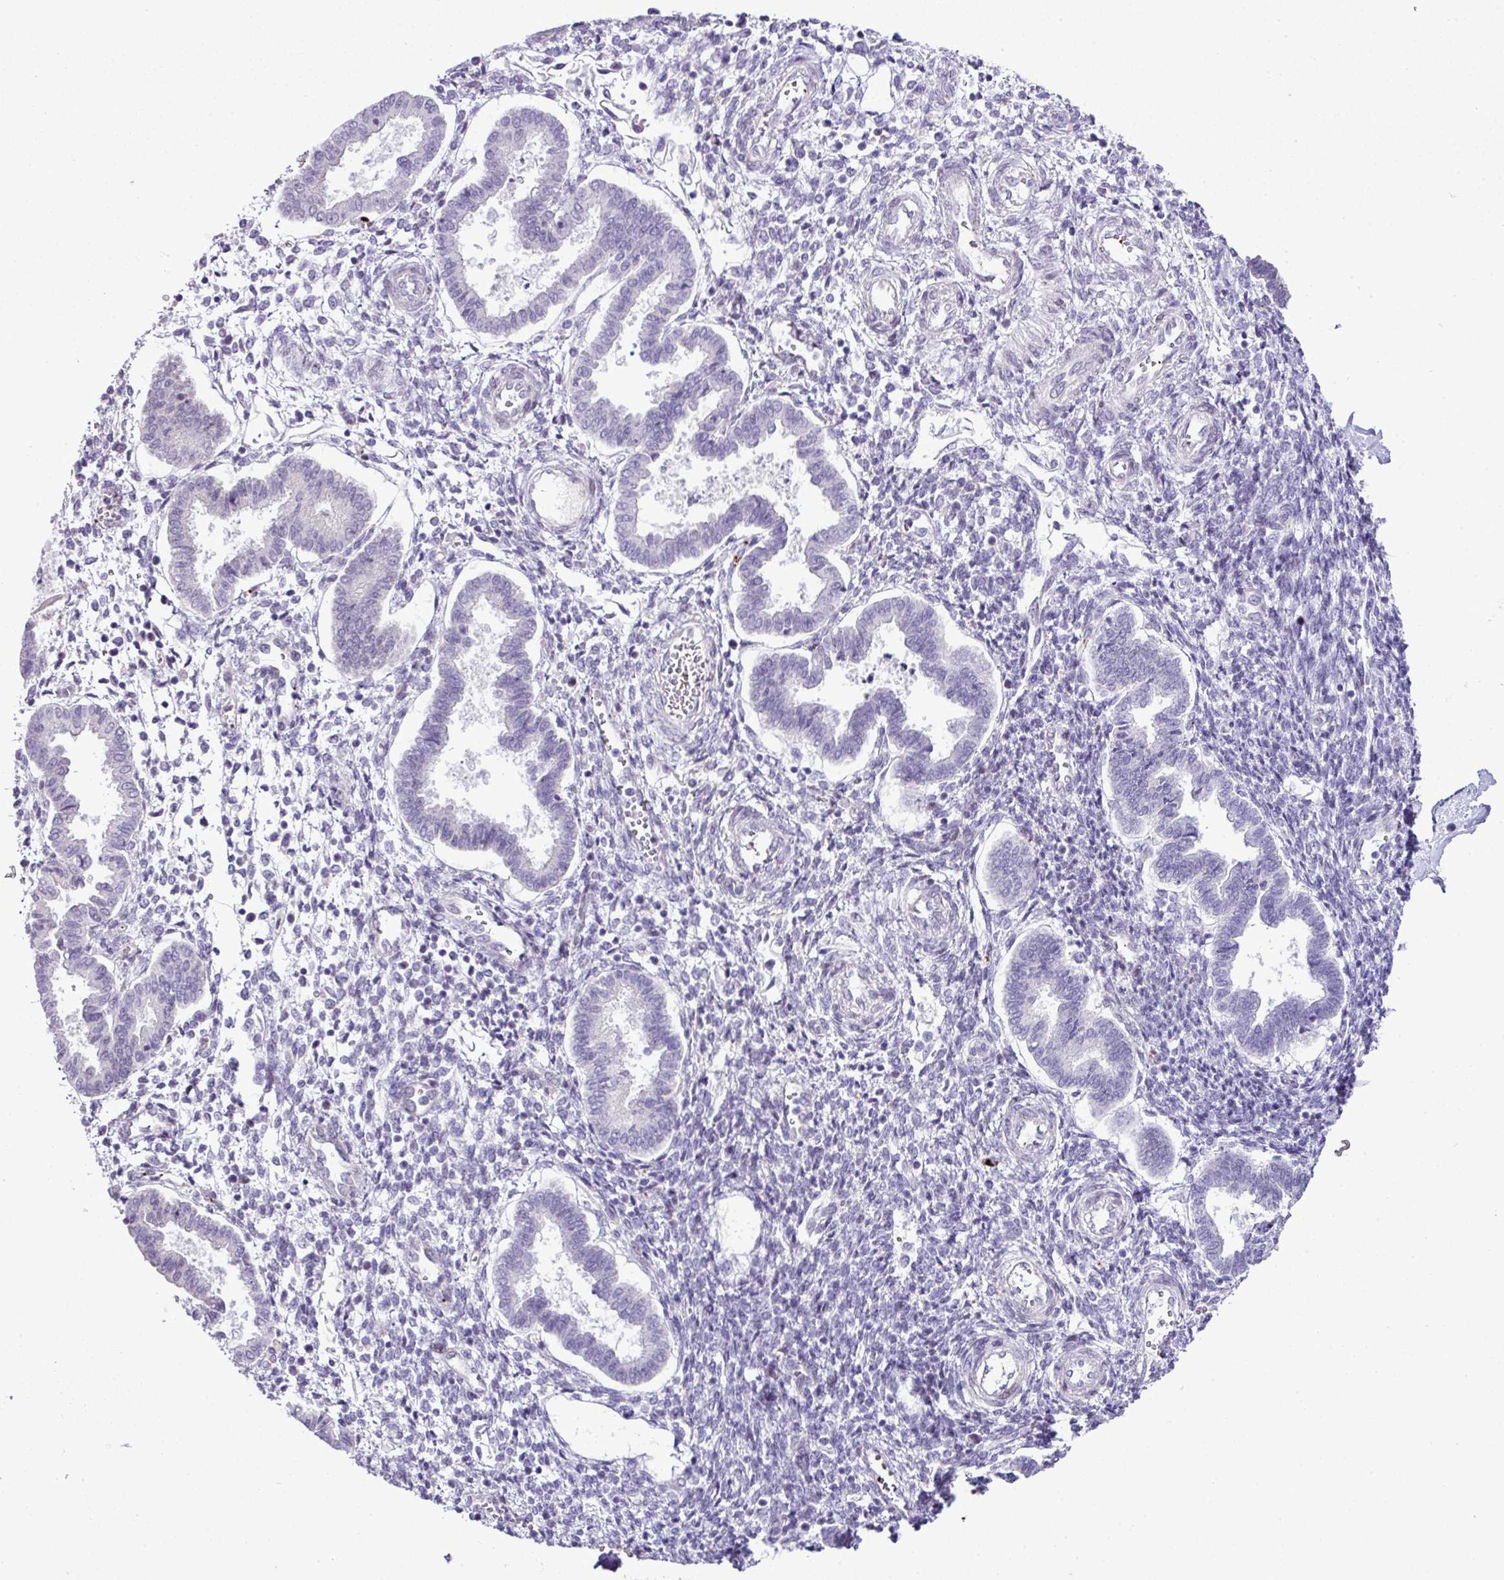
{"staining": {"intensity": "negative", "quantity": "none", "location": "none"}, "tissue": "endometrium", "cell_type": "Cells in endometrial stroma", "image_type": "normal", "snomed": [{"axis": "morphology", "description": "Normal tissue, NOS"}, {"axis": "topography", "description": "Endometrium"}], "caption": "This is an IHC image of unremarkable endometrium. There is no staining in cells in endometrial stroma.", "gene": "CMTM5", "patient": {"sex": "female", "age": 24}}